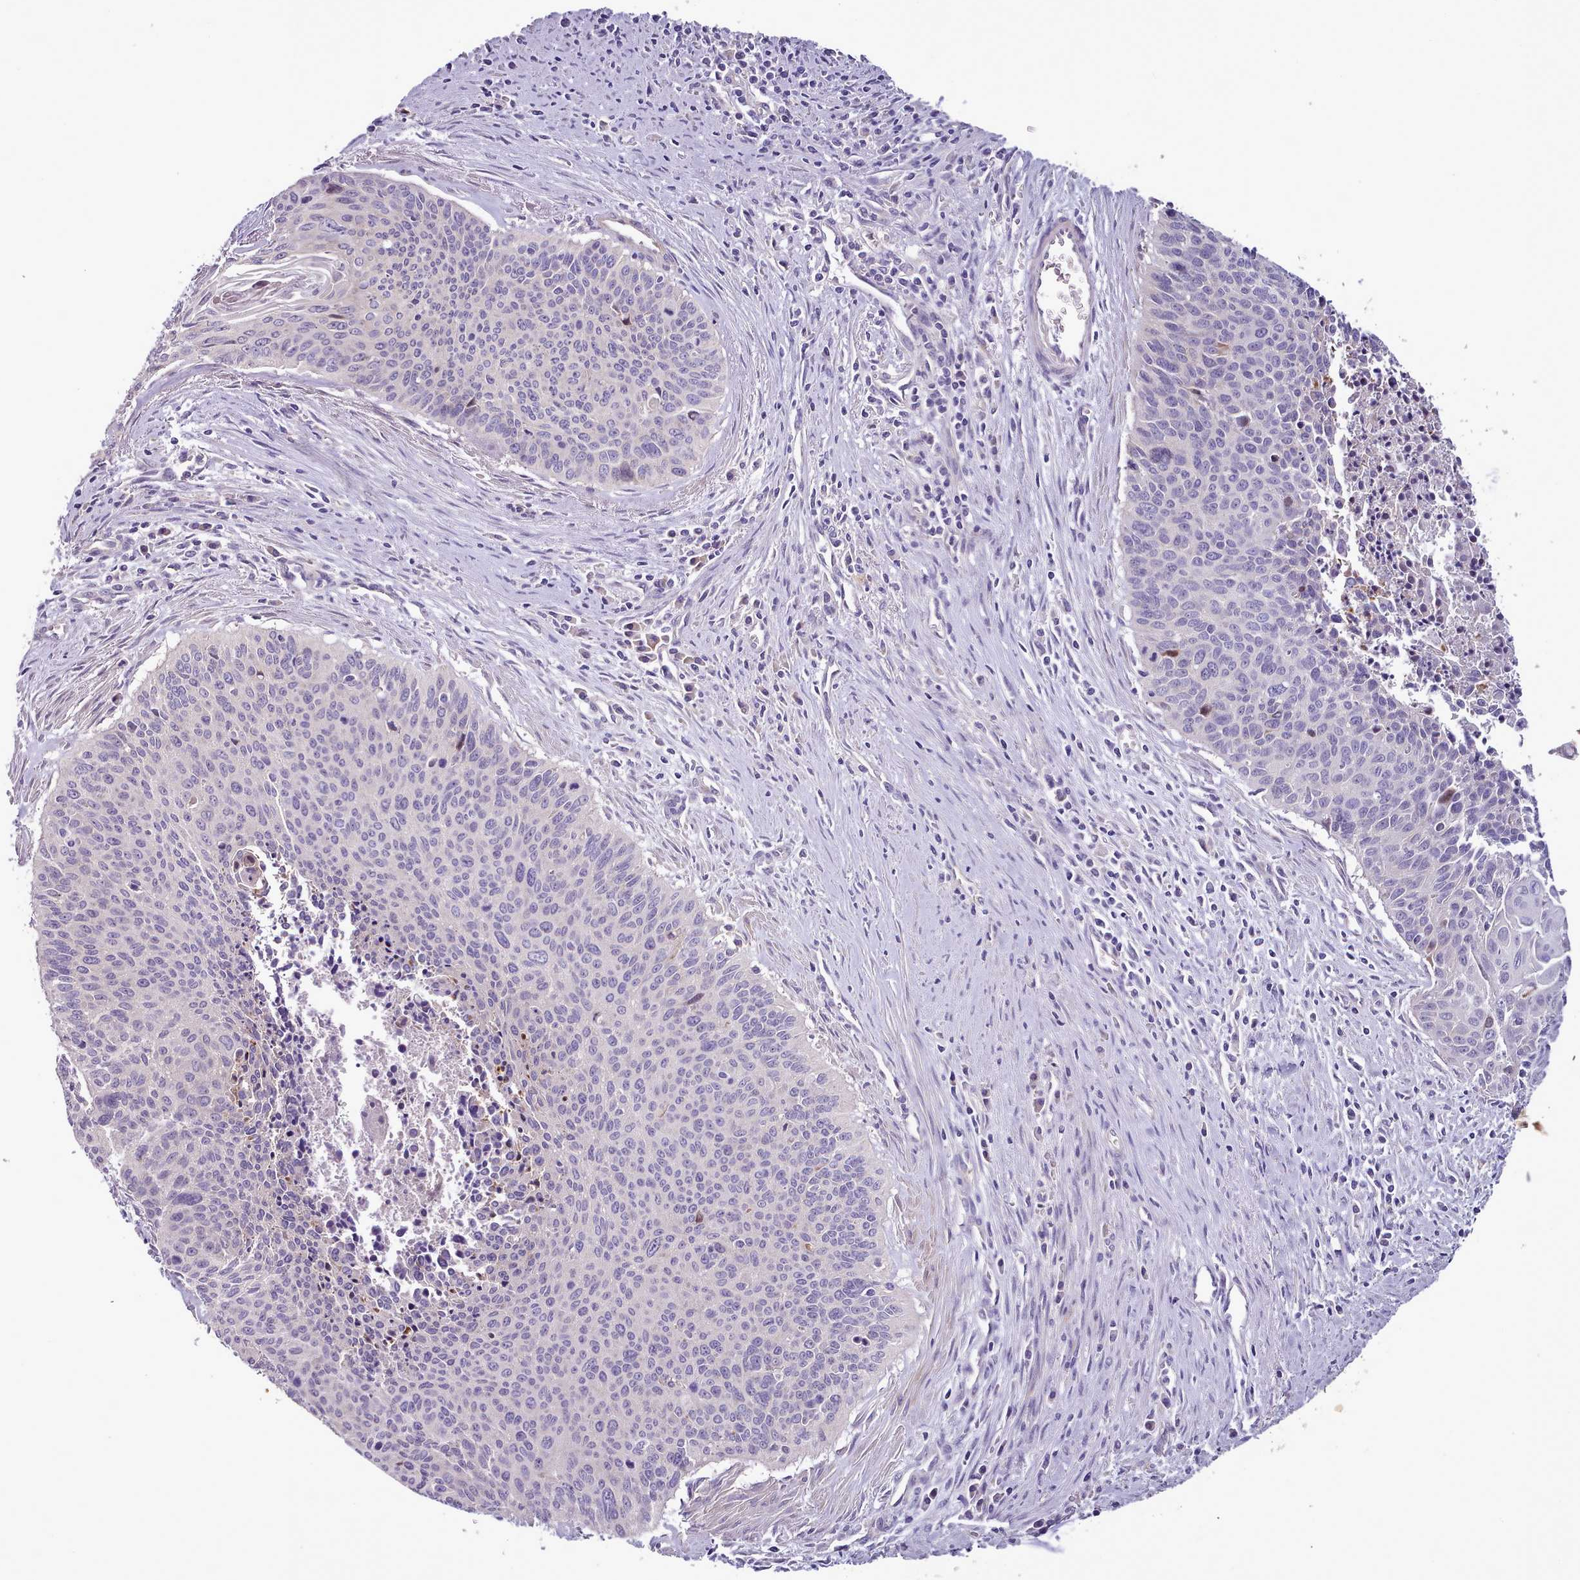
{"staining": {"intensity": "negative", "quantity": "none", "location": "none"}, "tissue": "cervical cancer", "cell_type": "Tumor cells", "image_type": "cancer", "snomed": [{"axis": "morphology", "description": "Squamous cell carcinoma, NOS"}, {"axis": "topography", "description": "Cervix"}], "caption": "IHC of cervical cancer (squamous cell carcinoma) displays no expression in tumor cells.", "gene": "SETX", "patient": {"sex": "female", "age": 55}}